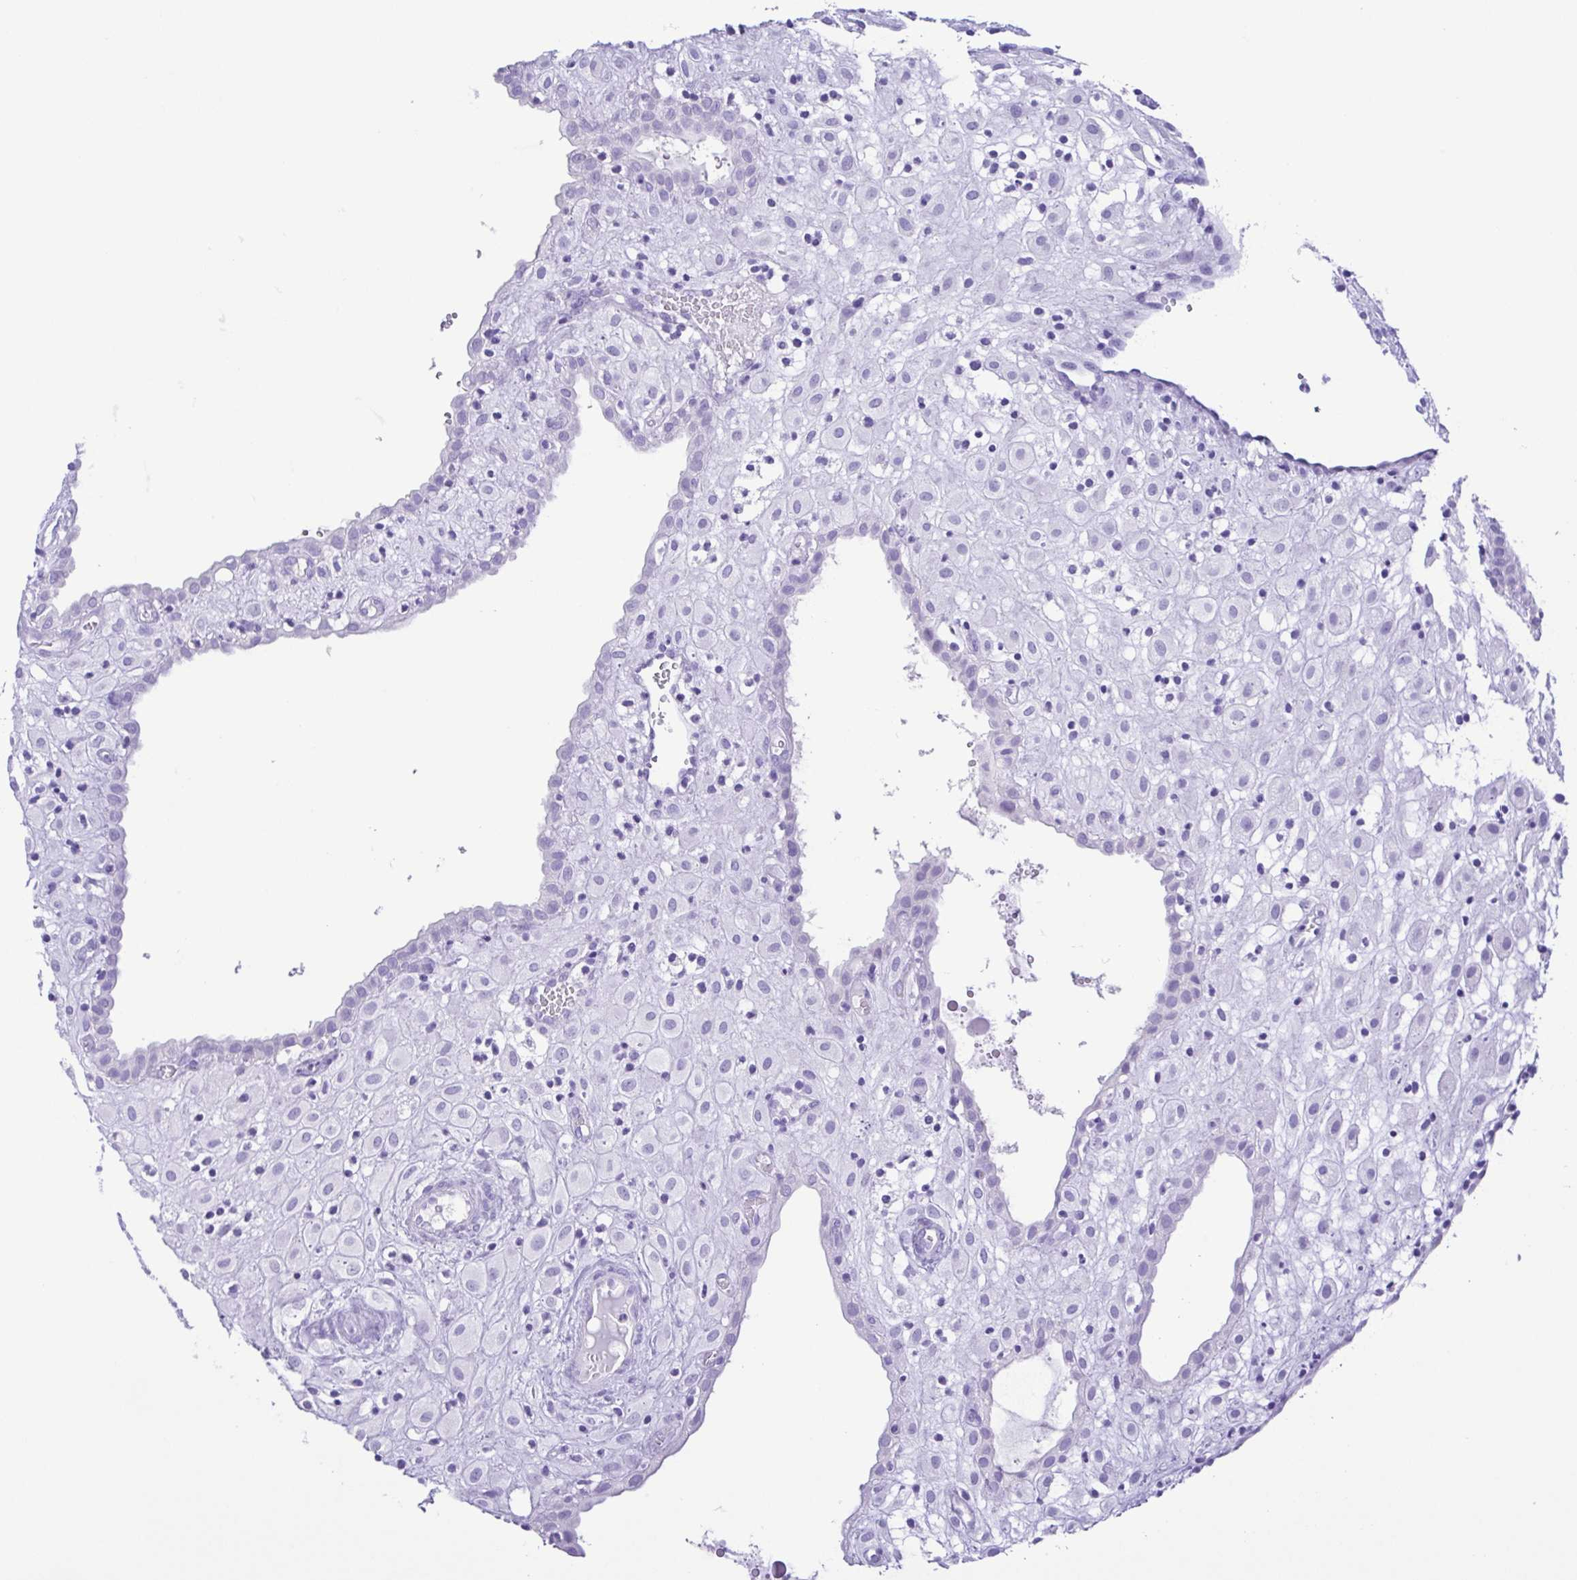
{"staining": {"intensity": "negative", "quantity": "none", "location": "none"}, "tissue": "placenta", "cell_type": "Decidual cells", "image_type": "normal", "snomed": [{"axis": "morphology", "description": "Normal tissue, NOS"}, {"axis": "topography", "description": "Placenta"}], "caption": "This is an IHC histopathology image of benign human placenta. There is no expression in decidual cells.", "gene": "CASP14", "patient": {"sex": "female", "age": 24}}